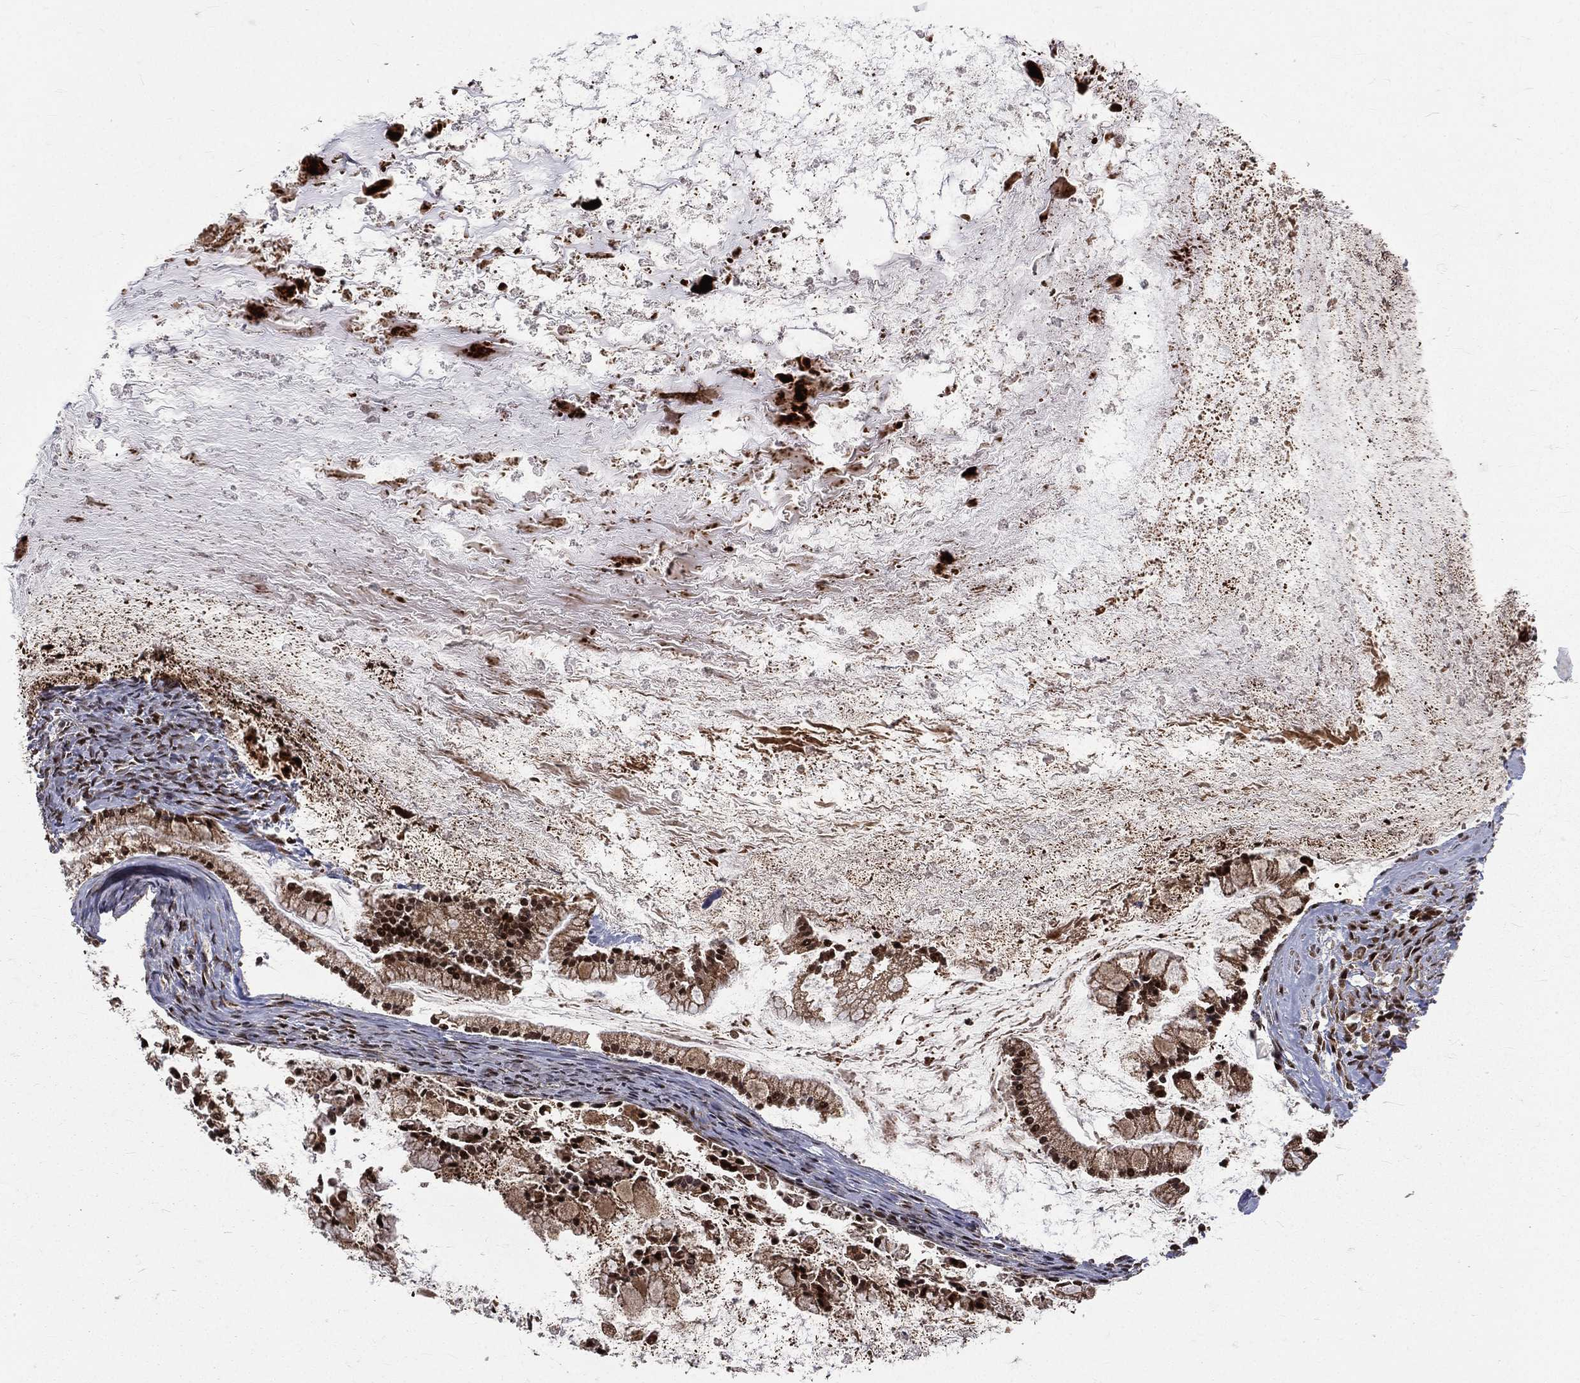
{"staining": {"intensity": "strong", "quantity": ">75%", "location": "nuclear"}, "tissue": "ovarian cancer", "cell_type": "Tumor cells", "image_type": "cancer", "snomed": [{"axis": "morphology", "description": "Cystadenocarcinoma, mucinous, NOS"}, {"axis": "topography", "description": "Ovary"}], "caption": "Protein analysis of ovarian mucinous cystadenocarcinoma tissue exhibits strong nuclear staining in about >75% of tumor cells. Nuclei are stained in blue.", "gene": "MDM2", "patient": {"sex": "female", "age": 67}}